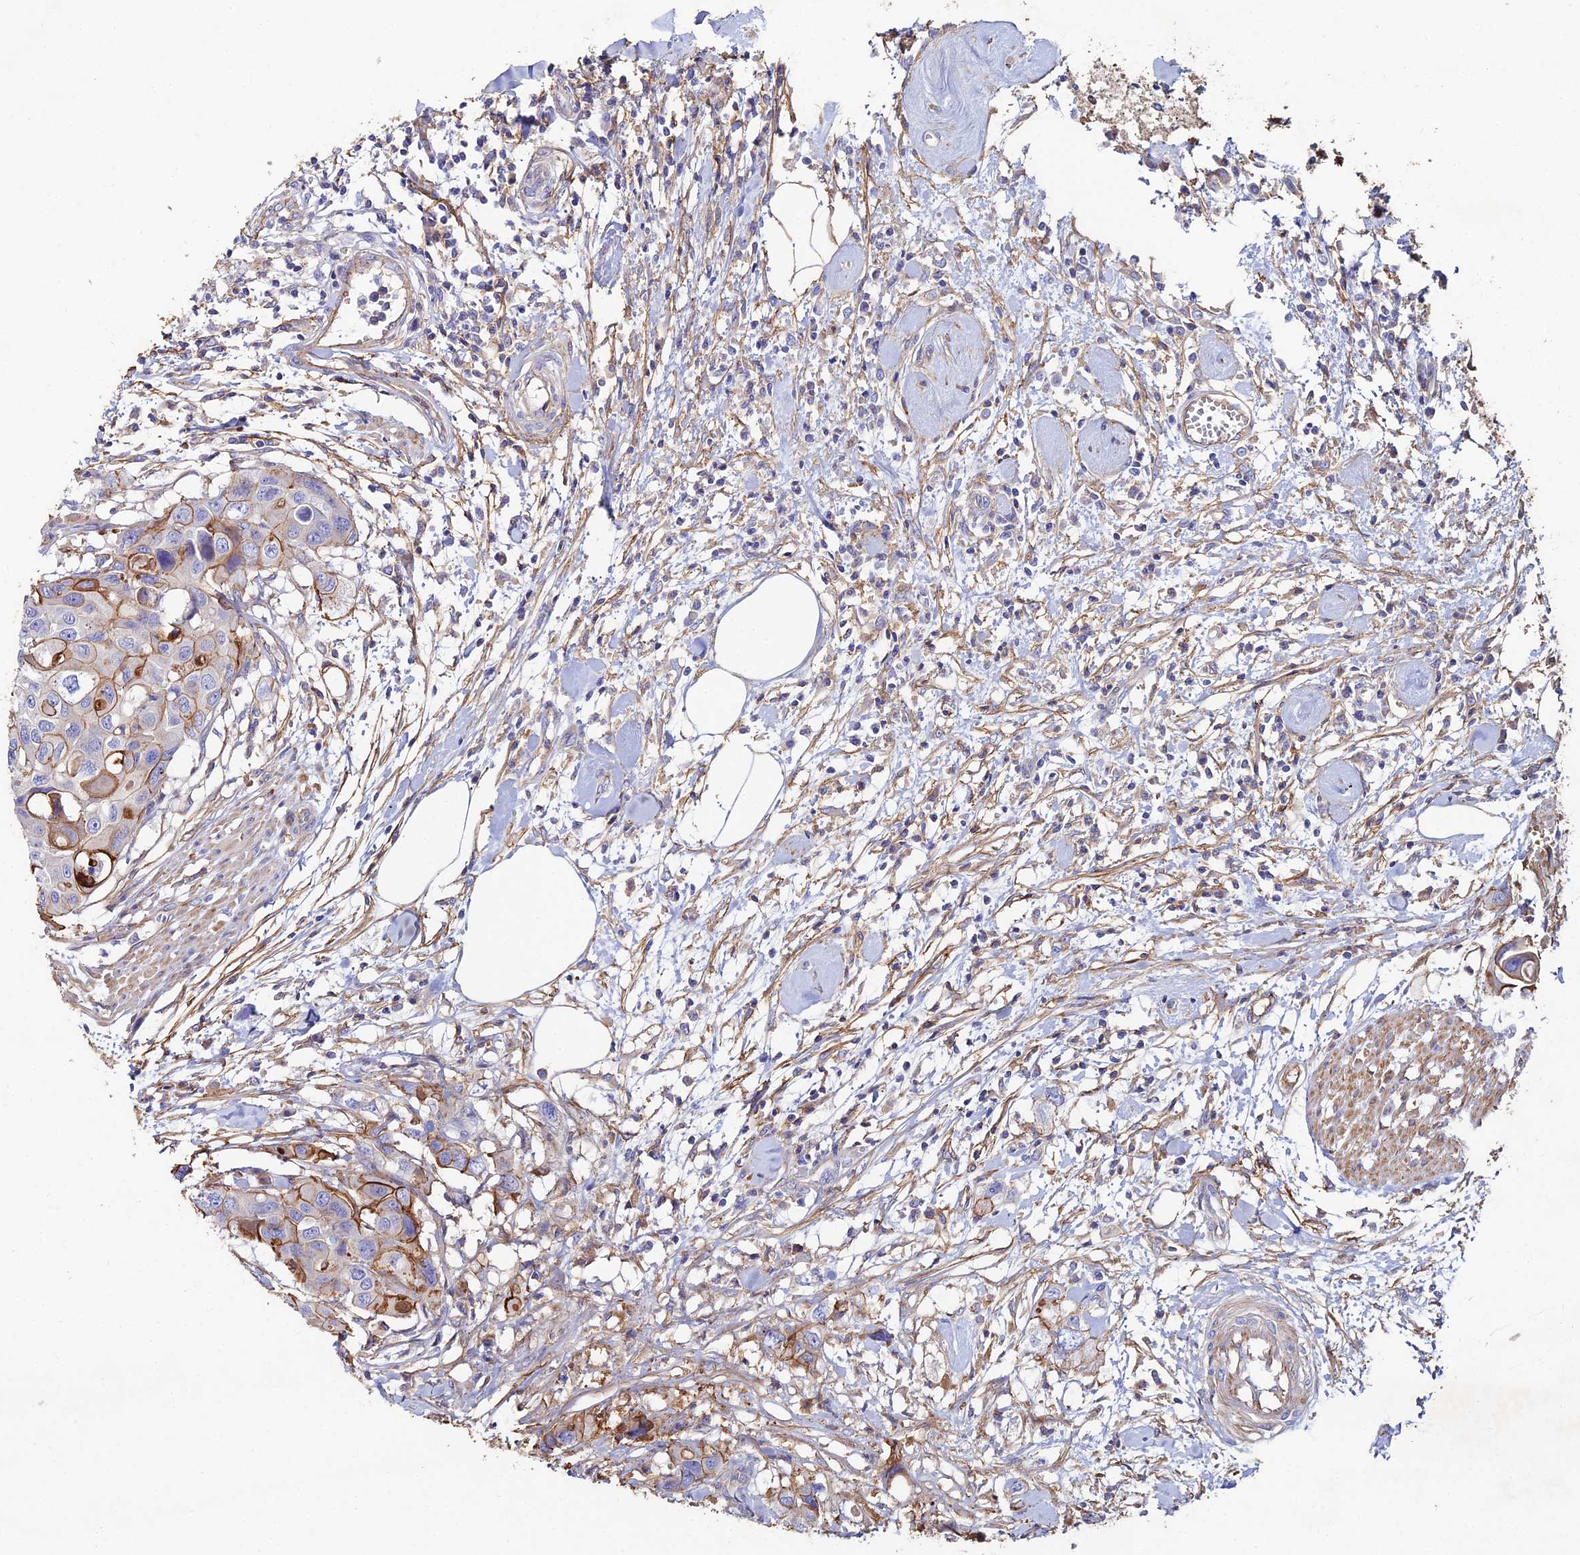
{"staining": {"intensity": "moderate", "quantity": "<25%", "location": "cytoplasmic/membranous"}, "tissue": "colorectal cancer", "cell_type": "Tumor cells", "image_type": "cancer", "snomed": [{"axis": "morphology", "description": "Adenocarcinoma, NOS"}, {"axis": "topography", "description": "Colon"}], "caption": "Brown immunohistochemical staining in colorectal cancer exhibits moderate cytoplasmic/membranous expression in about <25% of tumor cells.", "gene": "C6", "patient": {"sex": "male", "age": 77}}